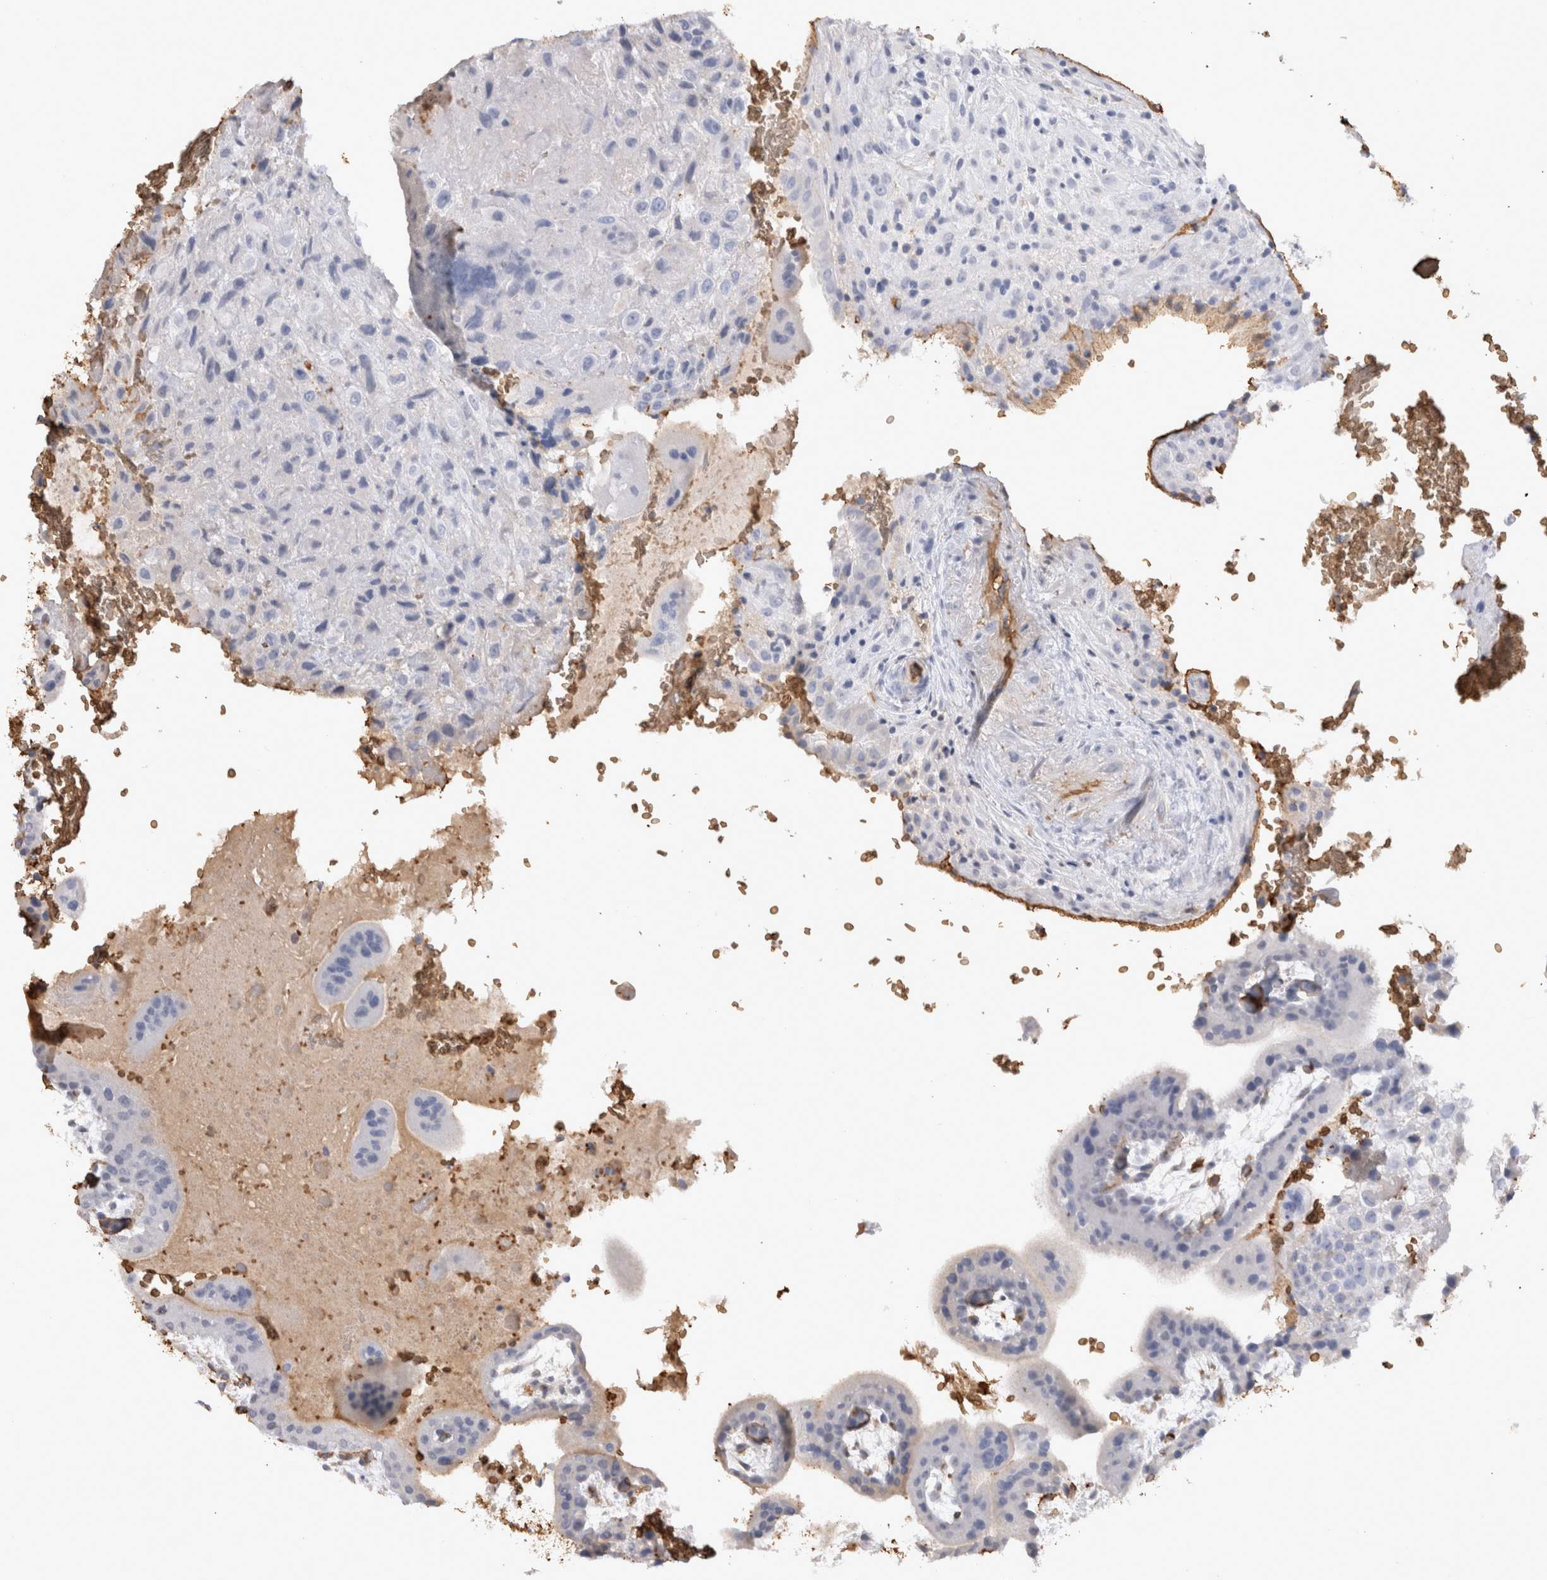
{"staining": {"intensity": "negative", "quantity": "none", "location": "none"}, "tissue": "placenta", "cell_type": "Decidual cells", "image_type": "normal", "snomed": [{"axis": "morphology", "description": "Normal tissue, NOS"}, {"axis": "topography", "description": "Placenta"}], "caption": "The IHC histopathology image has no significant expression in decidual cells of placenta.", "gene": "IL17RC", "patient": {"sex": "female", "age": 35}}